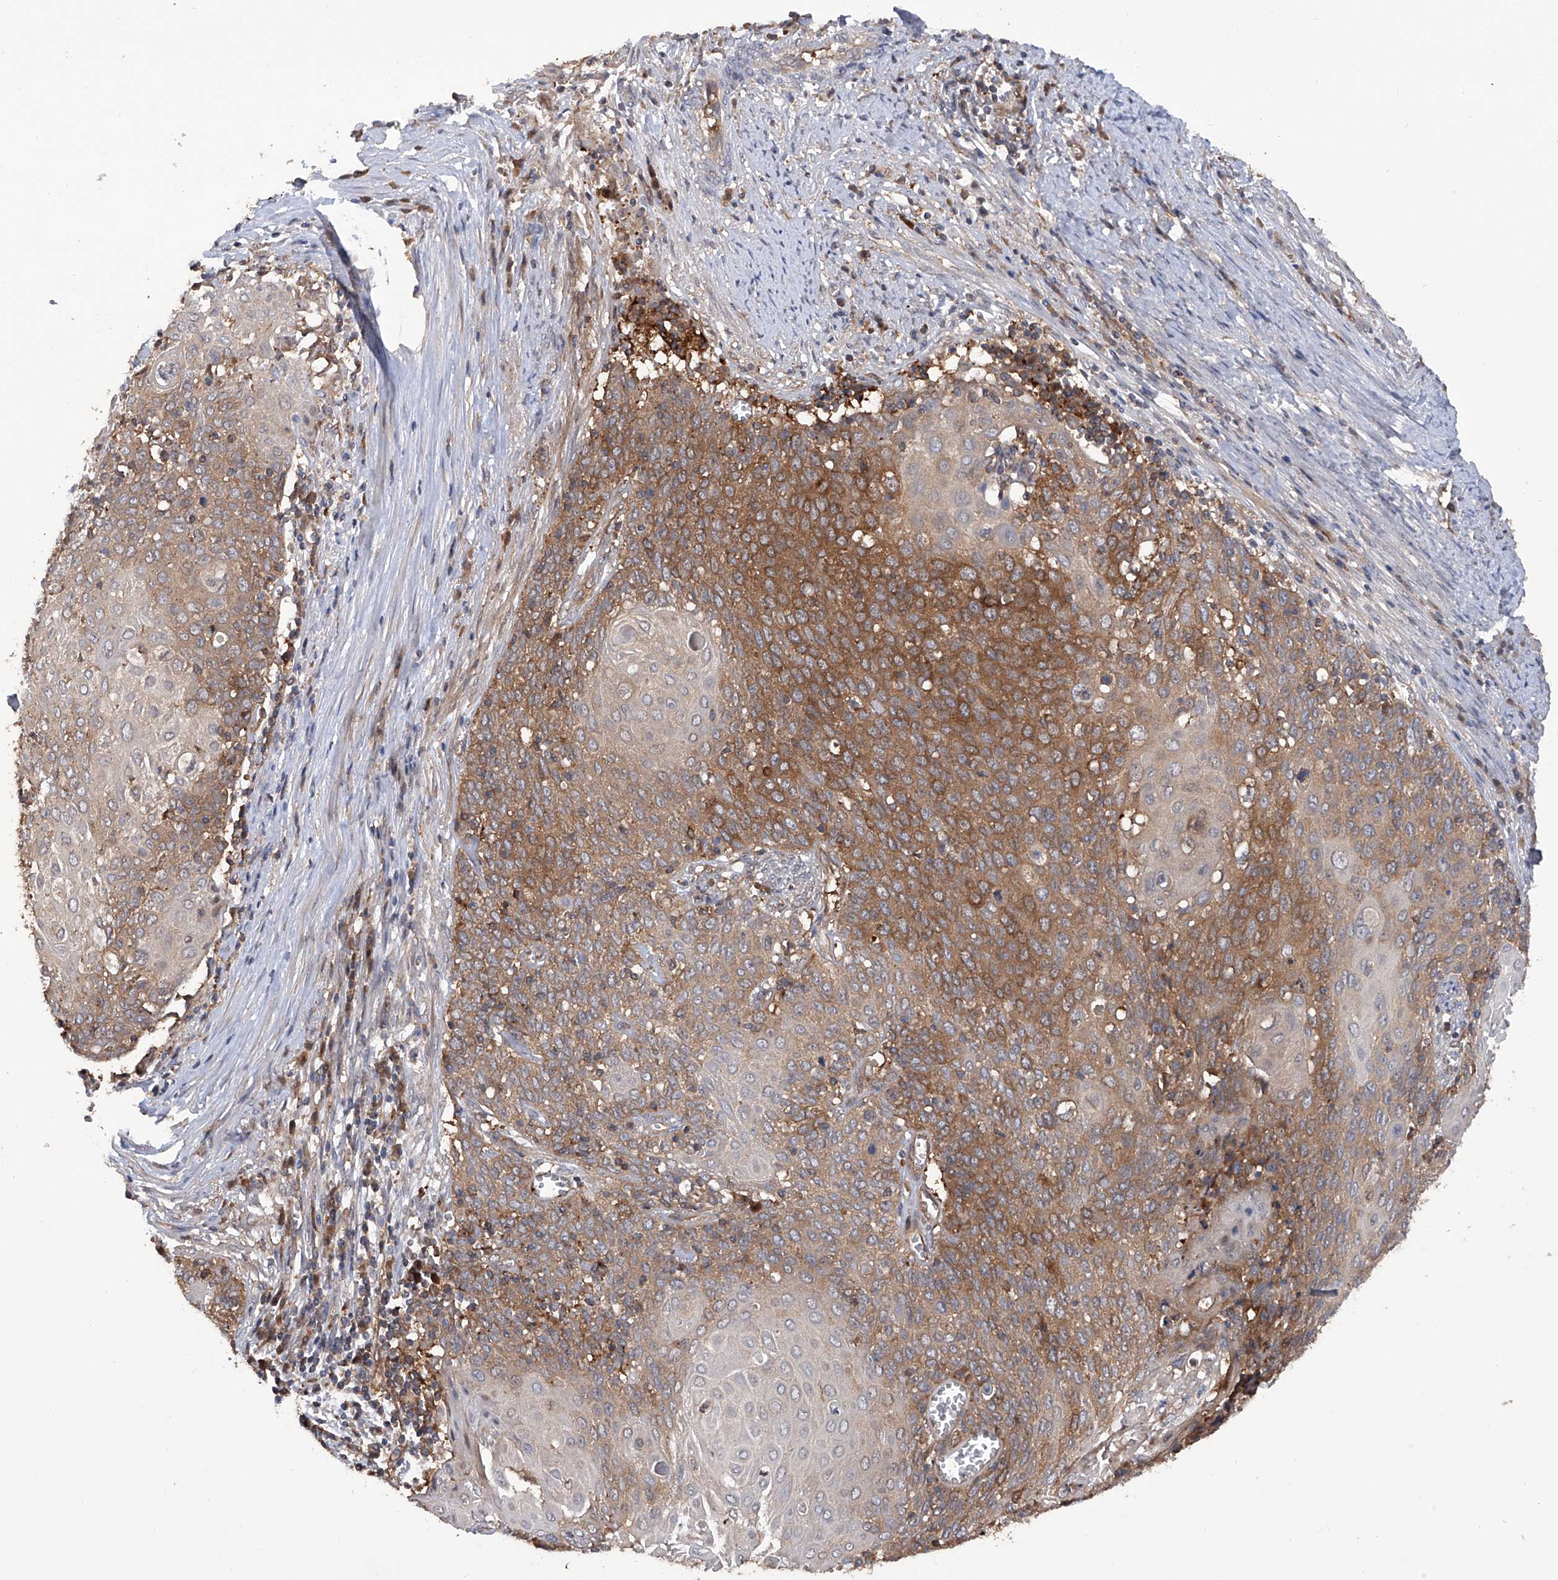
{"staining": {"intensity": "moderate", "quantity": ">75%", "location": "cytoplasmic/membranous"}, "tissue": "cervical cancer", "cell_type": "Tumor cells", "image_type": "cancer", "snomed": [{"axis": "morphology", "description": "Squamous cell carcinoma, NOS"}, {"axis": "topography", "description": "Cervix"}], "caption": "There is medium levels of moderate cytoplasmic/membranous expression in tumor cells of cervical cancer, as demonstrated by immunohistochemical staining (brown color).", "gene": "NUDT17", "patient": {"sex": "female", "age": 39}}